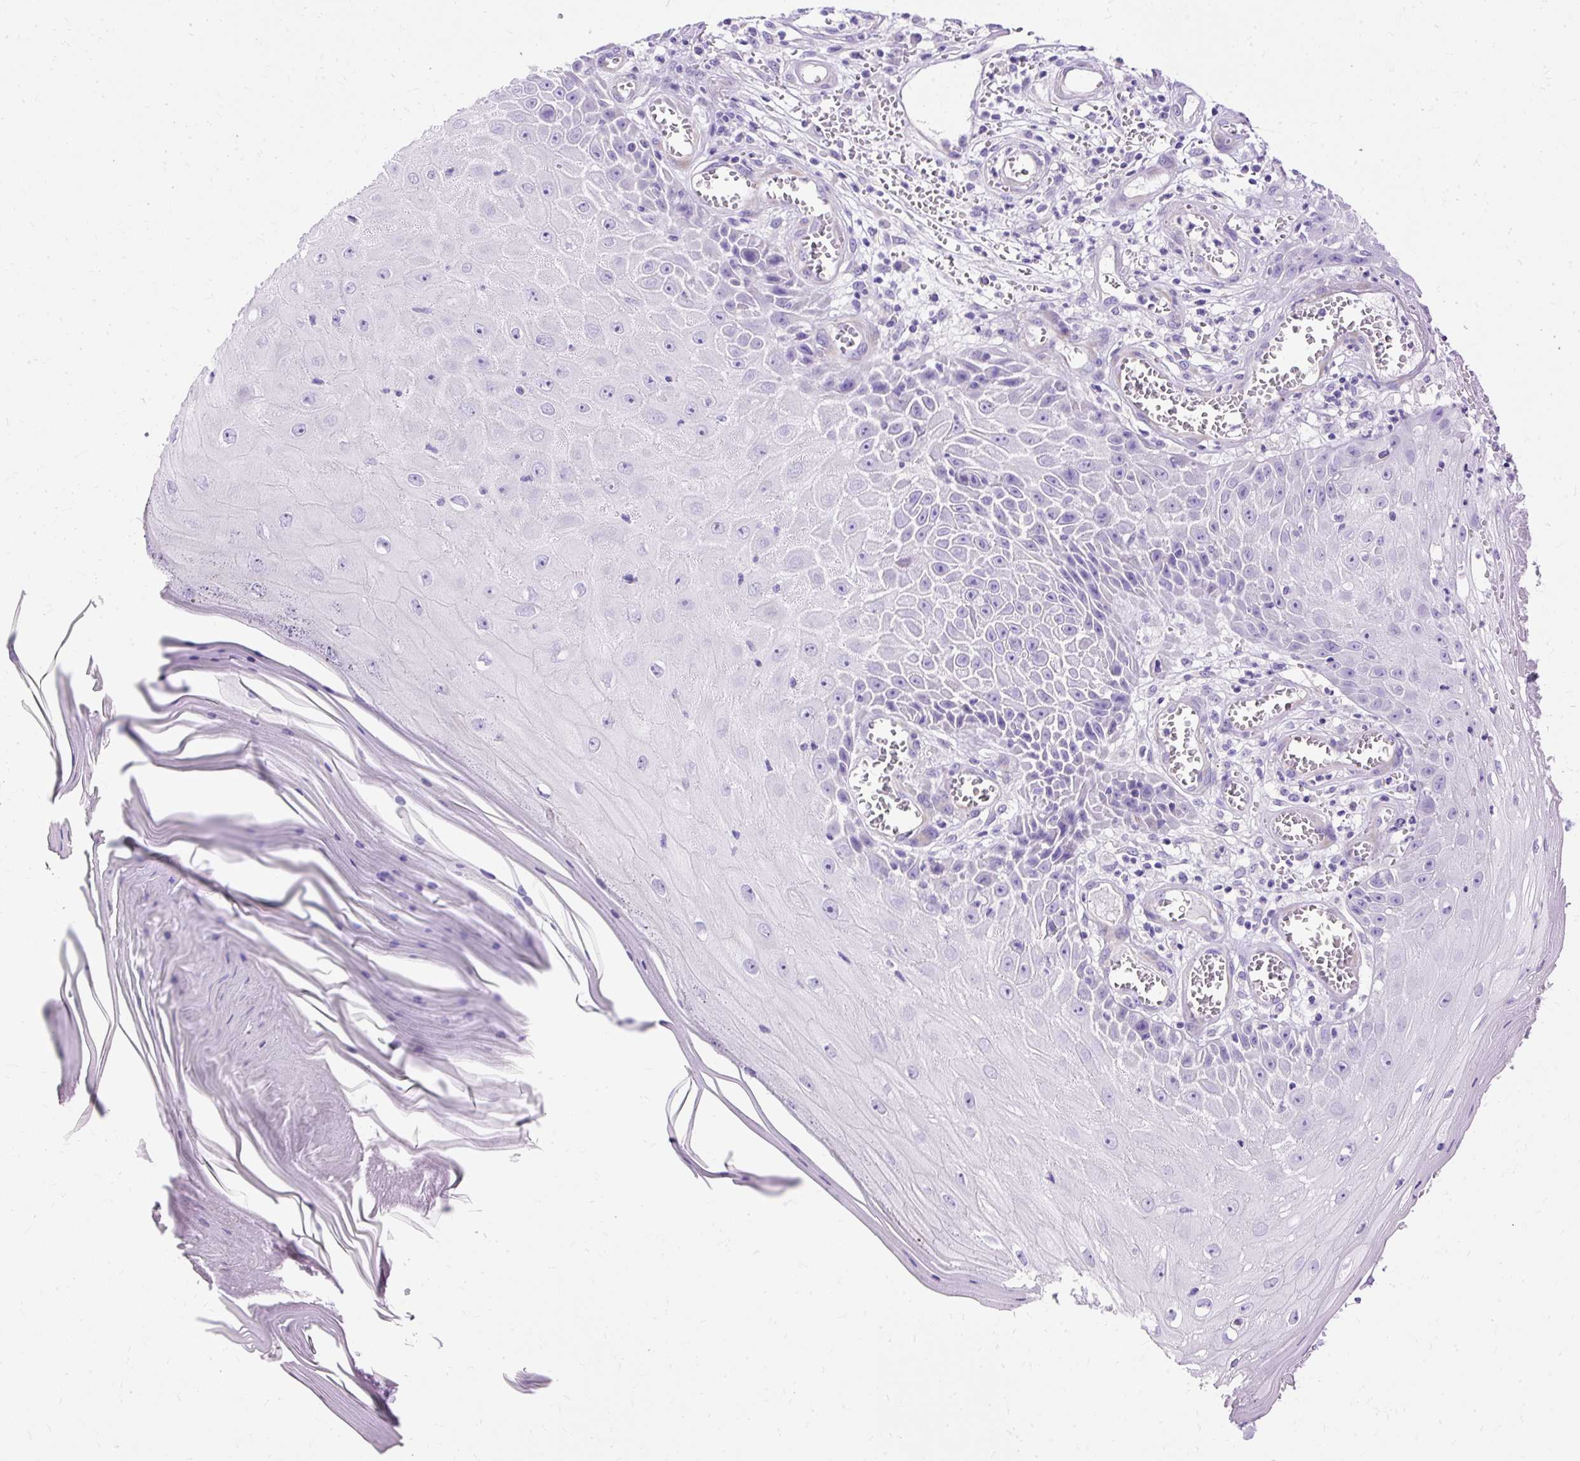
{"staining": {"intensity": "negative", "quantity": "none", "location": "none"}, "tissue": "skin cancer", "cell_type": "Tumor cells", "image_type": "cancer", "snomed": [{"axis": "morphology", "description": "Squamous cell carcinoma, NOS"}, {"axis": "topography", "description": "Skin"}], "caption": "The IHC micrograph has no significant expression in tumor cells of squamous cell carcinoma (skin) tissue.", "gene": "MYO6", "patient": {"sex": "female", "age": 73}}